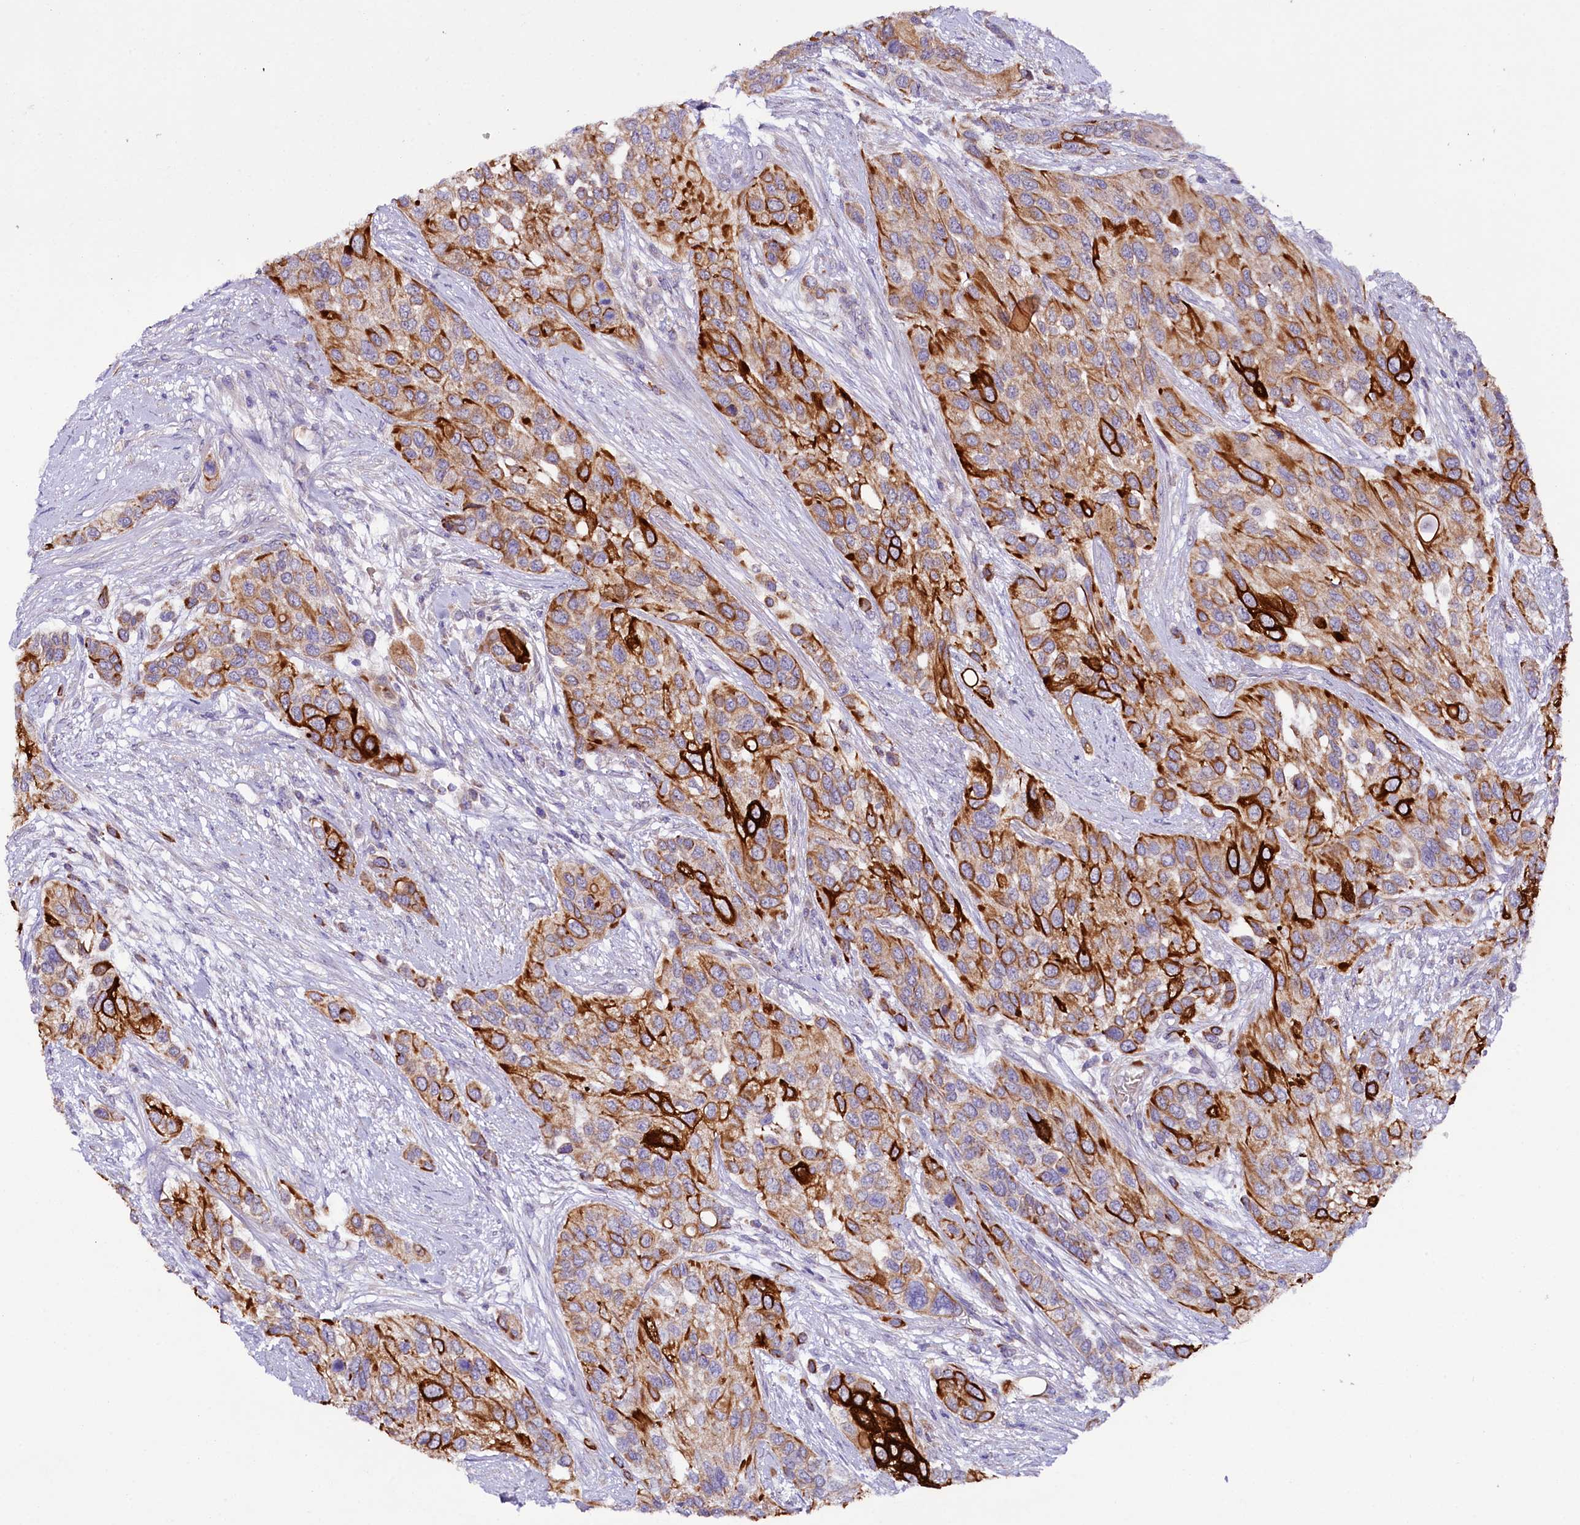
{"staining": {"intensity": "strong", "quantity": "25%-75%", "location": "cytoplasmic/membranous"}, "tissue": "urothelial cancer", "cell_type": "Tumor cells", "image_type": "cancer", "snomed": [{"axis": "morphology", "description": "Normal tissue, NOS"}, {"axis": "morphology", "description": "Urothelial carcinoma, High grade"}, {"axis": "topography", "description": "Vascular tissue"}, {"axis": "topography", "description": "Urinary bladder"}], "caption": "Immunohistochemical staining of high-grade urothelial carcinoma displays strong cytoplasmic/membranous protein staining in about 25%-75% of tumor cells. Immunohistochemistry stains the protein in brown and the nuclei are stained blue.", "gene": "ZNF45", "patient": {"sex": "female", "age": 56}}